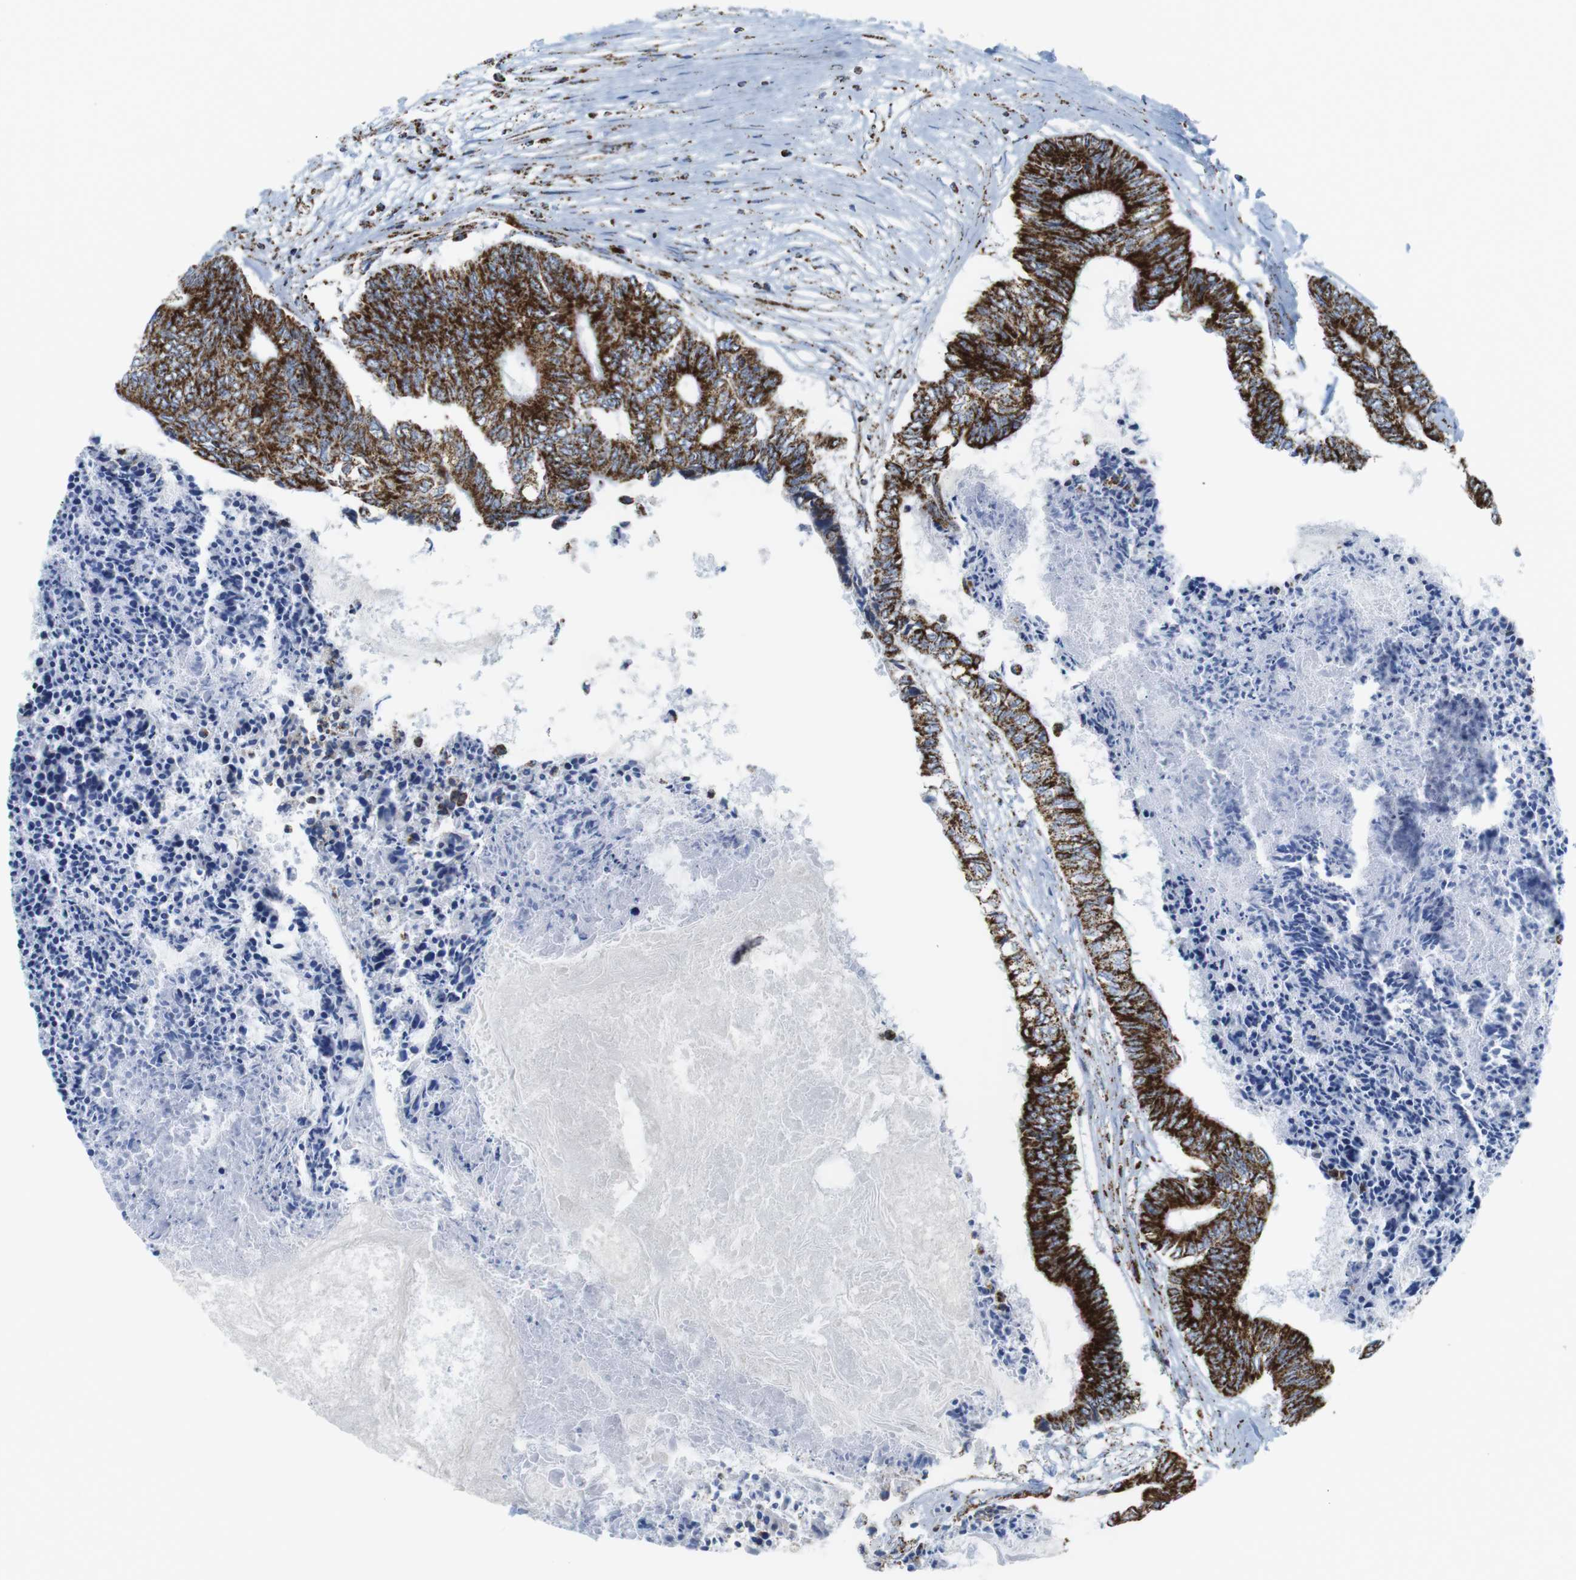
{"staining": {"intensity": "strong", "quantity": ">75%", "location": "cytoplasmic/membranous"}, "tissue": "colorectal cancer", "cell_type": "Tumor cells", "image_type": "cancer", "snomed": [{"axis": "morphology", "description": "Adenocarcinoma, NOS"}, {"axis": "topography", "description": "Rectum"}], "caption": "A histopathology image showing strong cytoplasmic/membranous positivity in about >75% of tumor cells in colorectal cancer (adenocarcinoma), as visualized by brown immunohistochemical staining.", "gene": "ATP5PO", "patient": {"sex": "male", "age": 63}}